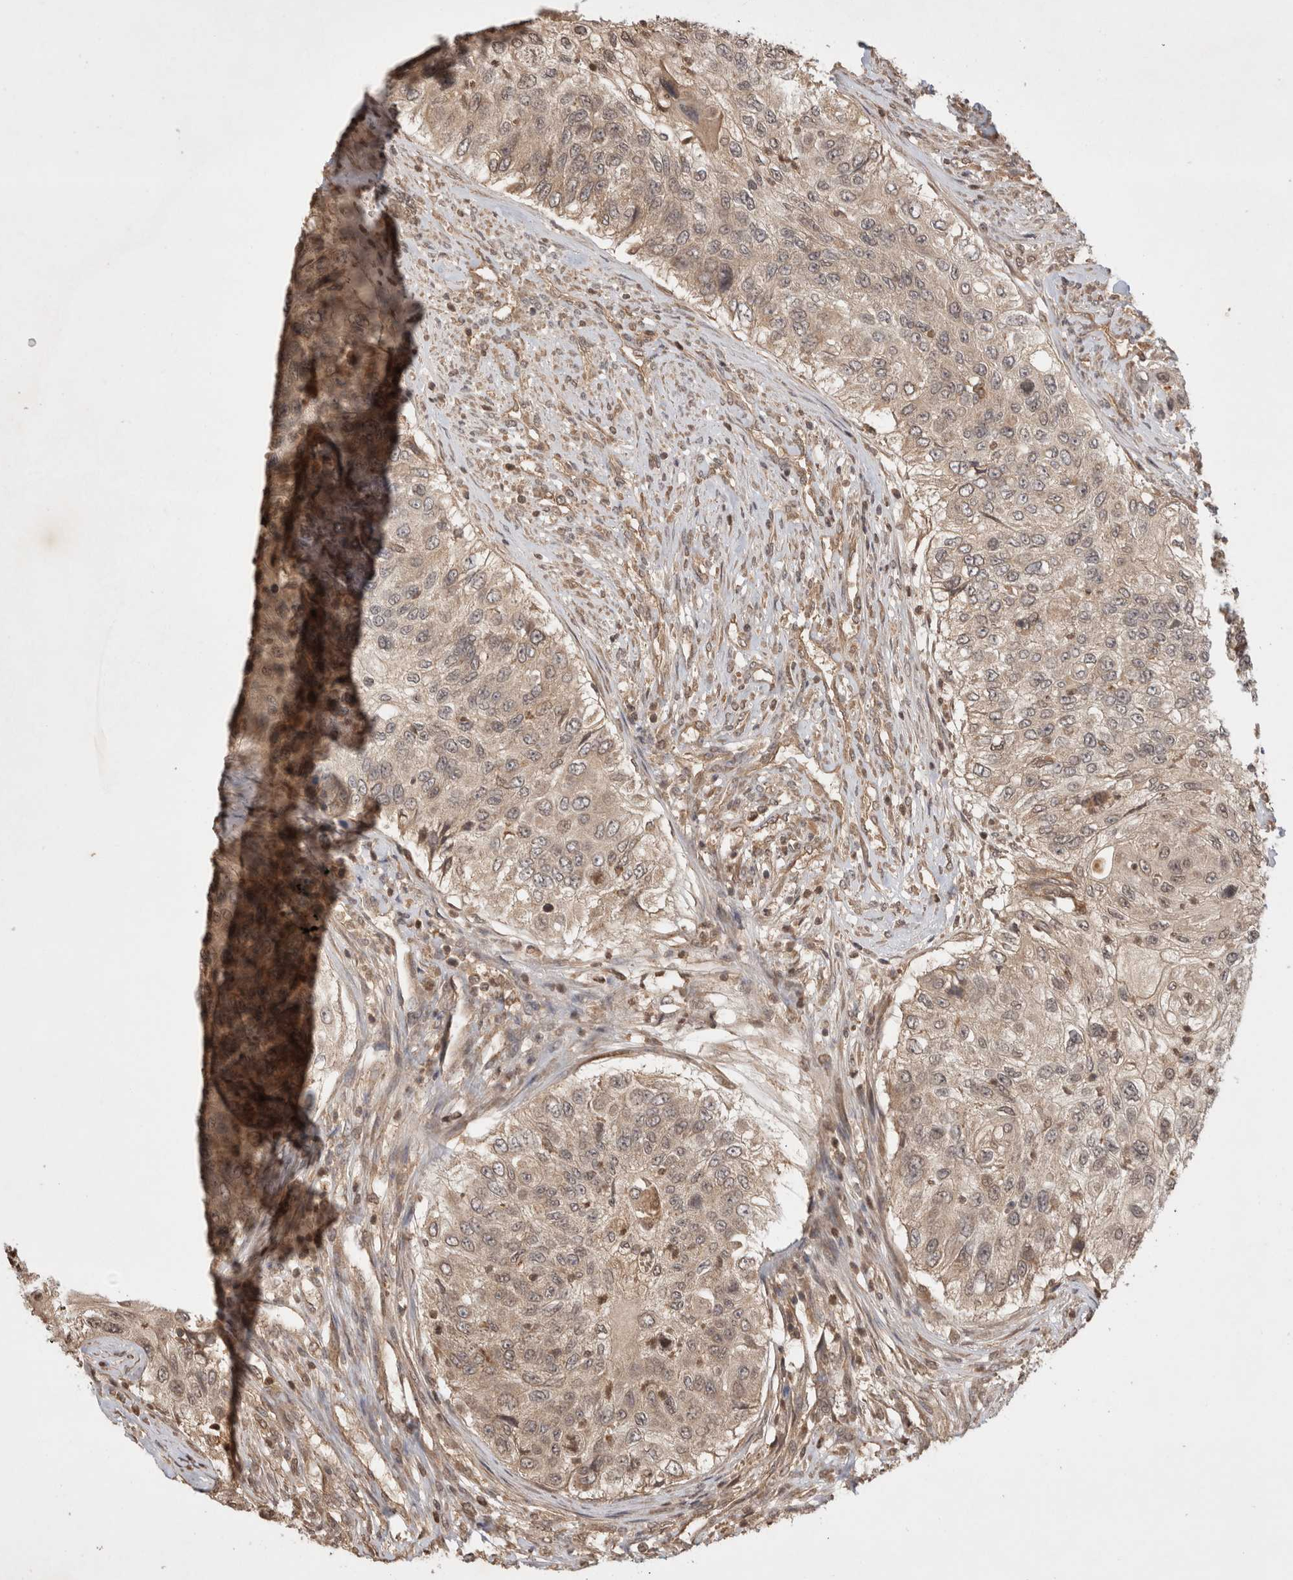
{"staining": {"intensity": "weak", "quantity": ">75%", "location": "cytoplasmic/membranous"}, "tissue": "urothelial cancer", "cell_type": "Tumor cells", "image_type": "cancer", "snomed": [{"axis": "morphology", "description": "Urothelial carcinoma, High grade"}, {"axis": "topography", "description": "Urinary bladder"}], "caption": "Urothelial cancer was stained to show a protein in brown. There is low levels of weak cytoplasmic/membranous positivity in approximately >75% of tumor cells. The protein is stained brown, and the nuclei are stained in blue (DAB (3,3'-diaminobenzidine) IHC with brightfield microscopy, high magnification).", "gene": "PRMT3", "patient": {"sex": "female", "age": 60}}